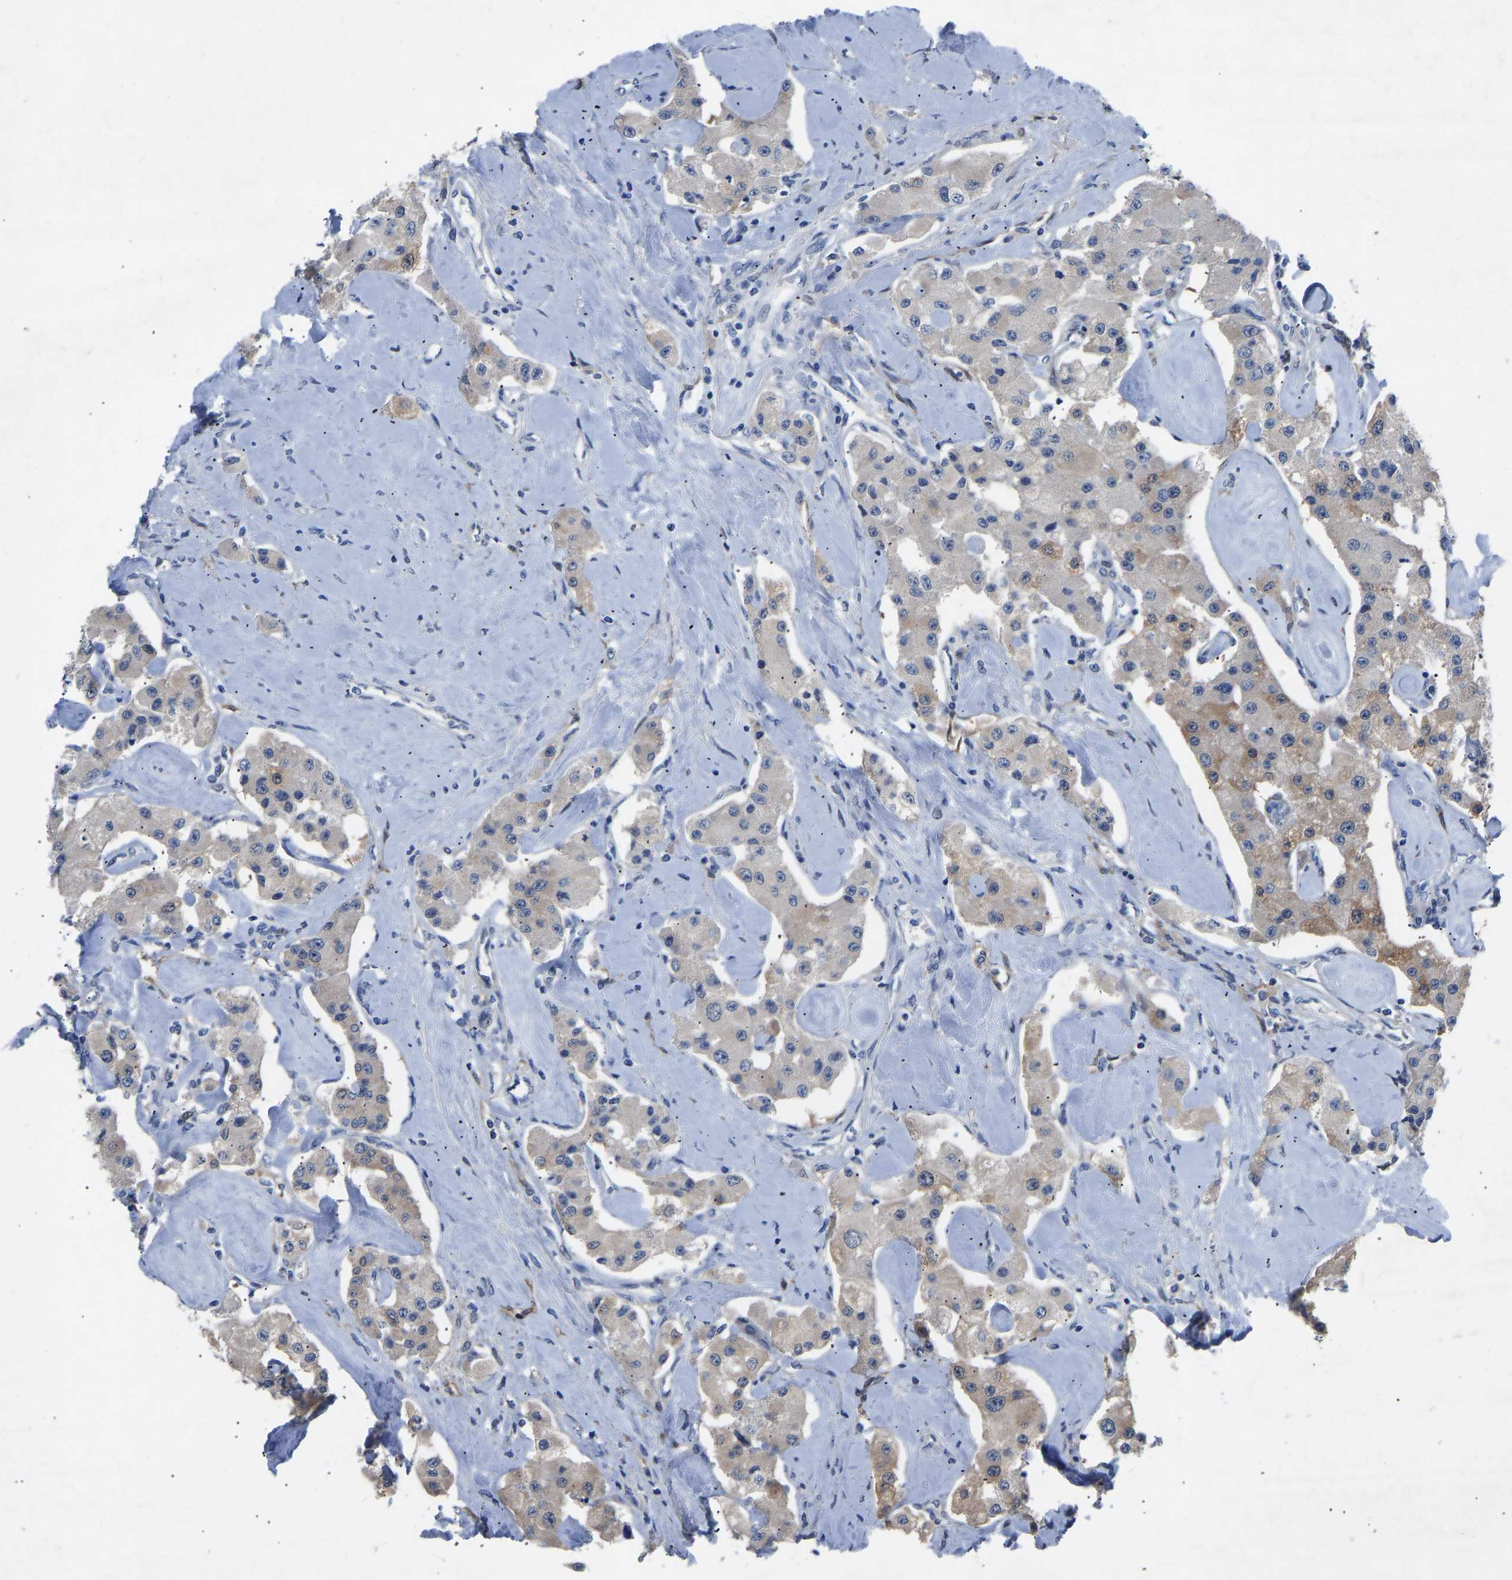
{"staining": {"intensity": "moderate", "quantity": "<25%", "location": "cytoplasmic/membranous"}, "tissue": "carcinoid", "cell_type": "Tumor cells", "image_type": "cancer", "snomed": [{"axis": "morphology", "description": "Carcinoid, malignant, NOS"}, {"axis": "topography", "description": "Pancreas"}], "caption": "High-power microscopy captured an IHC image of carcinoid, revealing moderate cytoplasmic/membranous expression in approximately <25% of tumor cells. (DAB IHC, brown staining for protein, blue staining for nuclei).", "gene": "RBP1", "patient": {"sex": "male", "age": 41}}